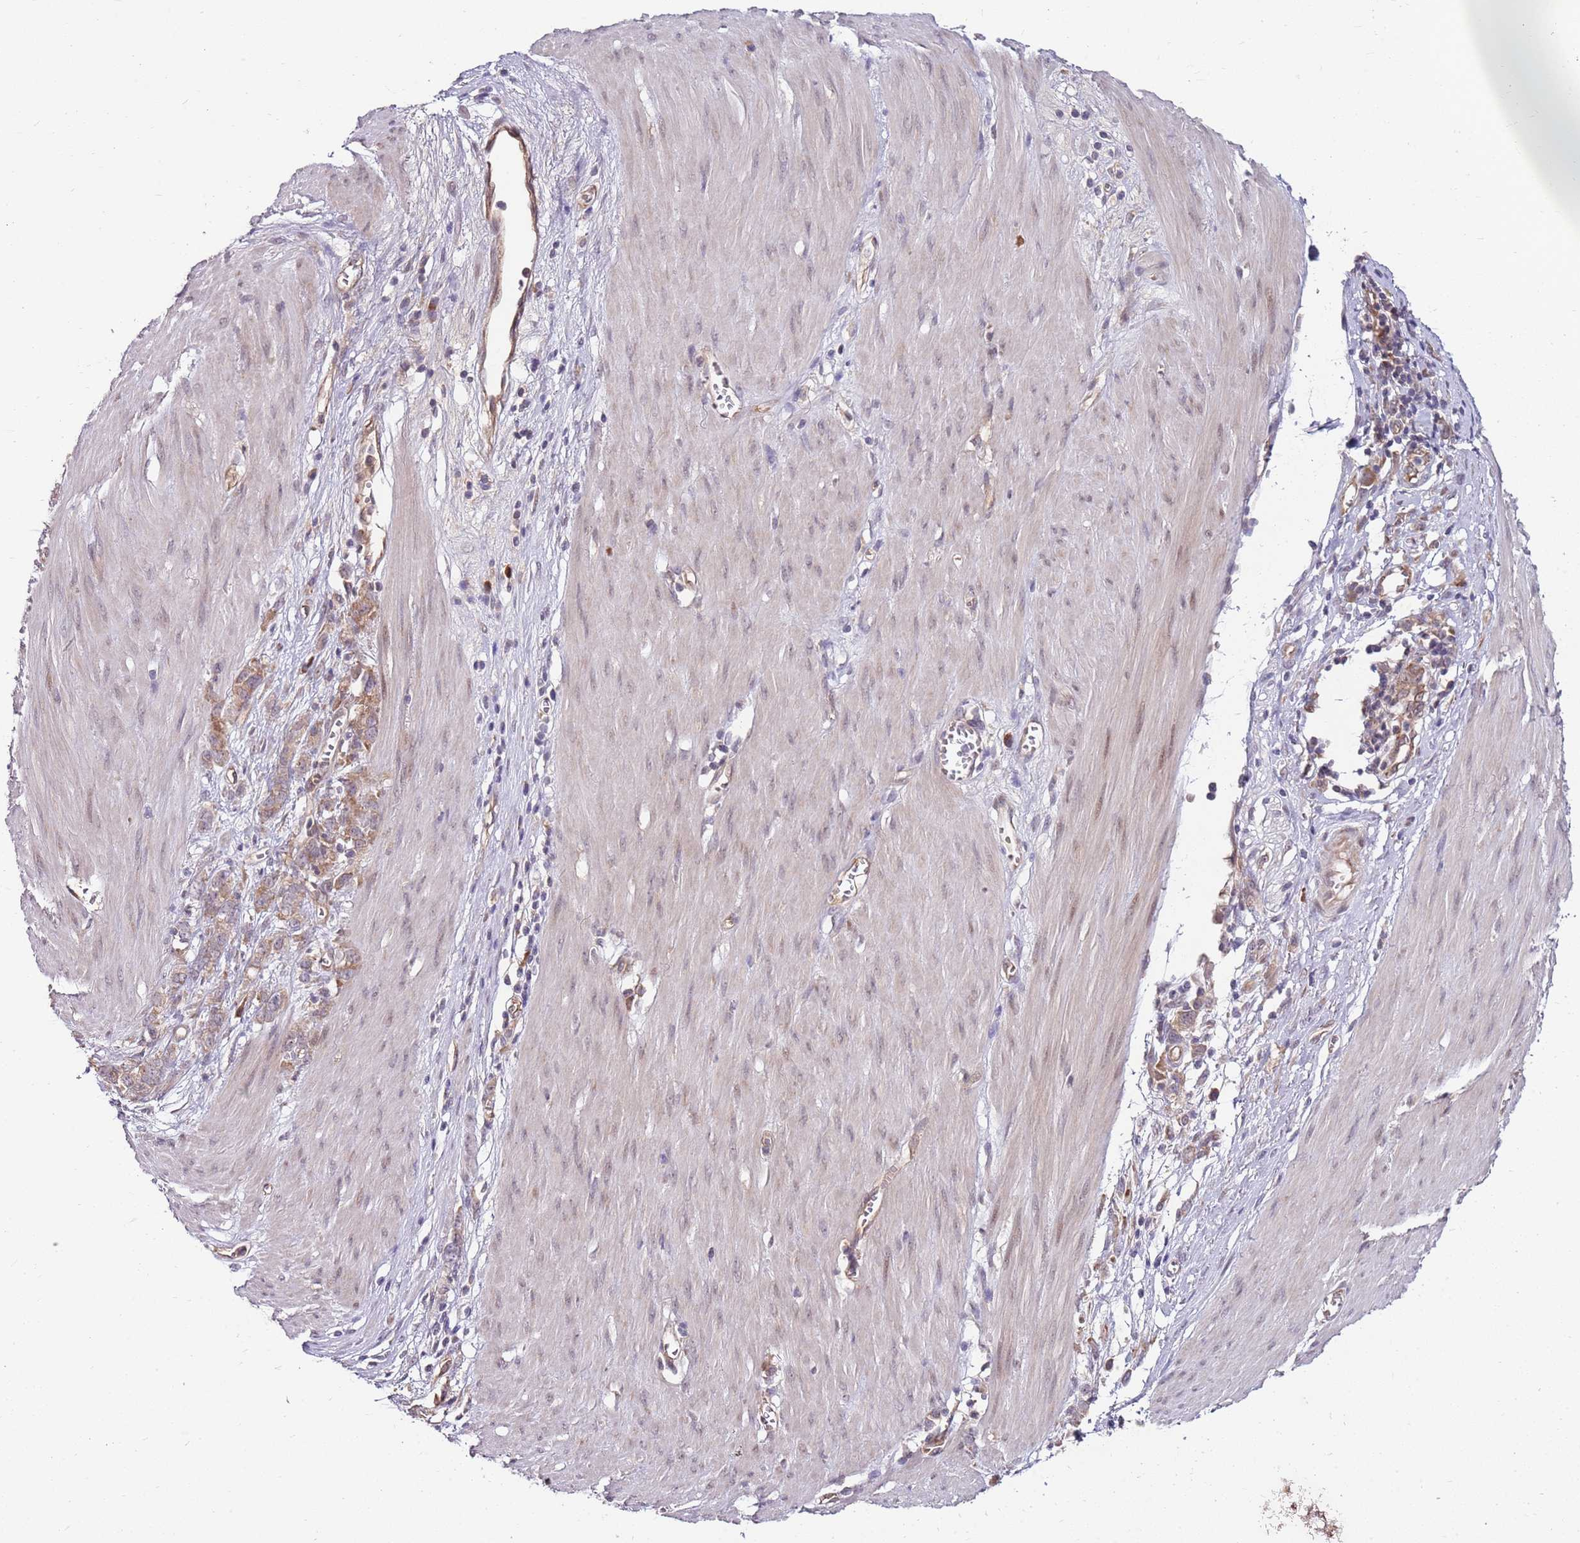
{"staining": {"intensity": "moderate", "quantity": ">75%", "location": "cytoplasmic/membranous"}, "tissue": "stomach cancer", "cell_type": "Tumor cells", "image_type": "cancer", "snomed": [{"axis": "morphology", "description": "Adenocarcinoma, NOS"}, {"axis": "topography", "description": "Stomach"}], "caption": "Moderate cytoplasmic/membranous positivity for a protein is seen in about >75% of tumor cells of stomach cancer (adenocarcinoma) using immunohistochemistry (IHC).", "gene": "FBXL22", "patient": {"sex": "female", "age": 76}}